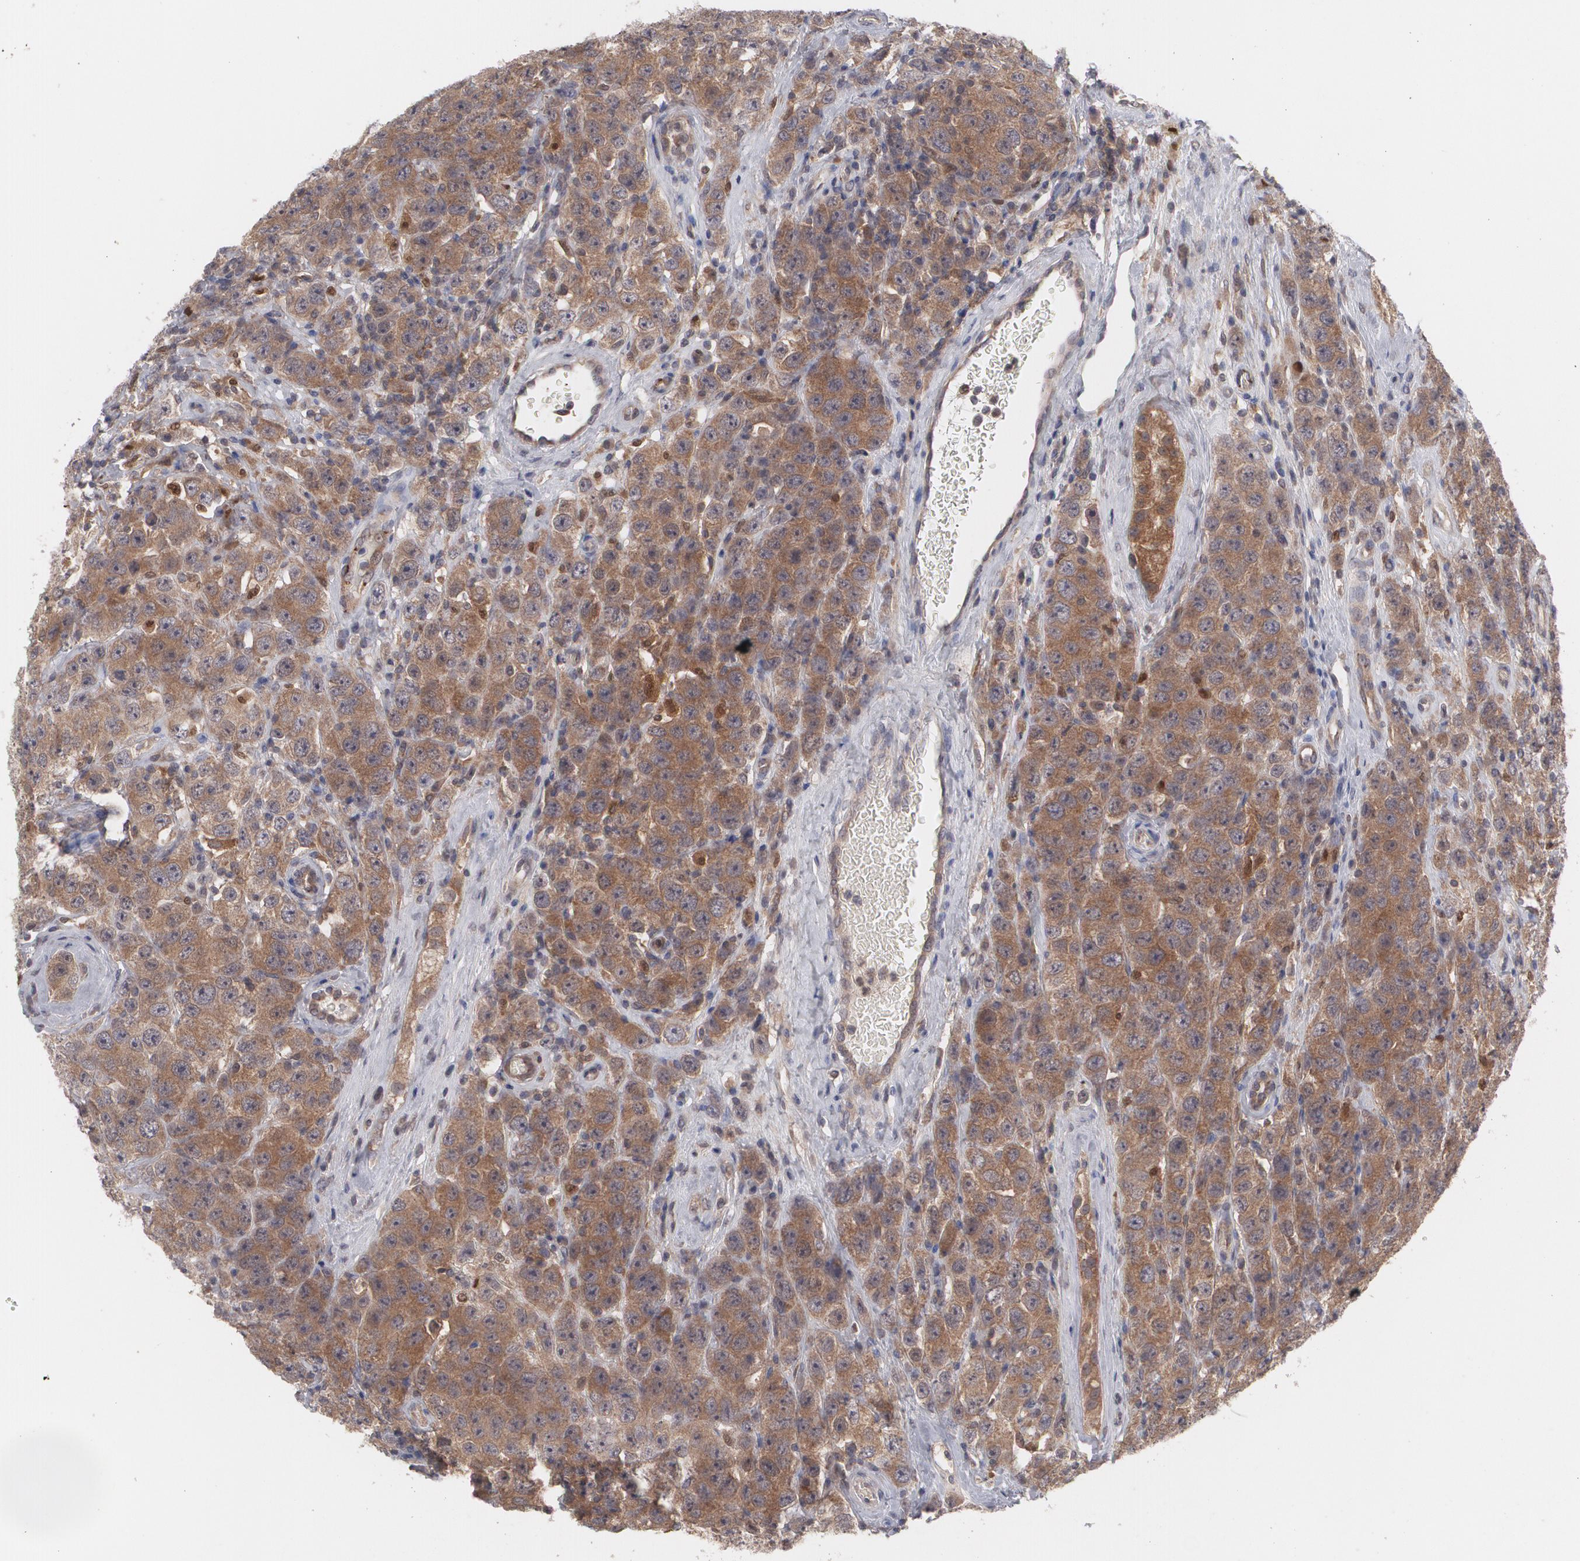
{"staining": {"intensity": "moderate", "quantity": ">75%", "location": "cytoplasmic/membranous"}, "tissue": "testis cancer", "cell_type": "Tumor cells", "image_type": "cancer", "snomed": [{"axis": "morphology", "description": "Seminoma, NOS"}, {"axis": "topography", "description": "Testis"}], "caption": "Tumor cells exhibit medium levels of moderate cytoplasmic/membranous positivity in about >75% of cells in seminoma (testis).", "gene": "HTT", "patient": {"sex": "male", "age": 52}}